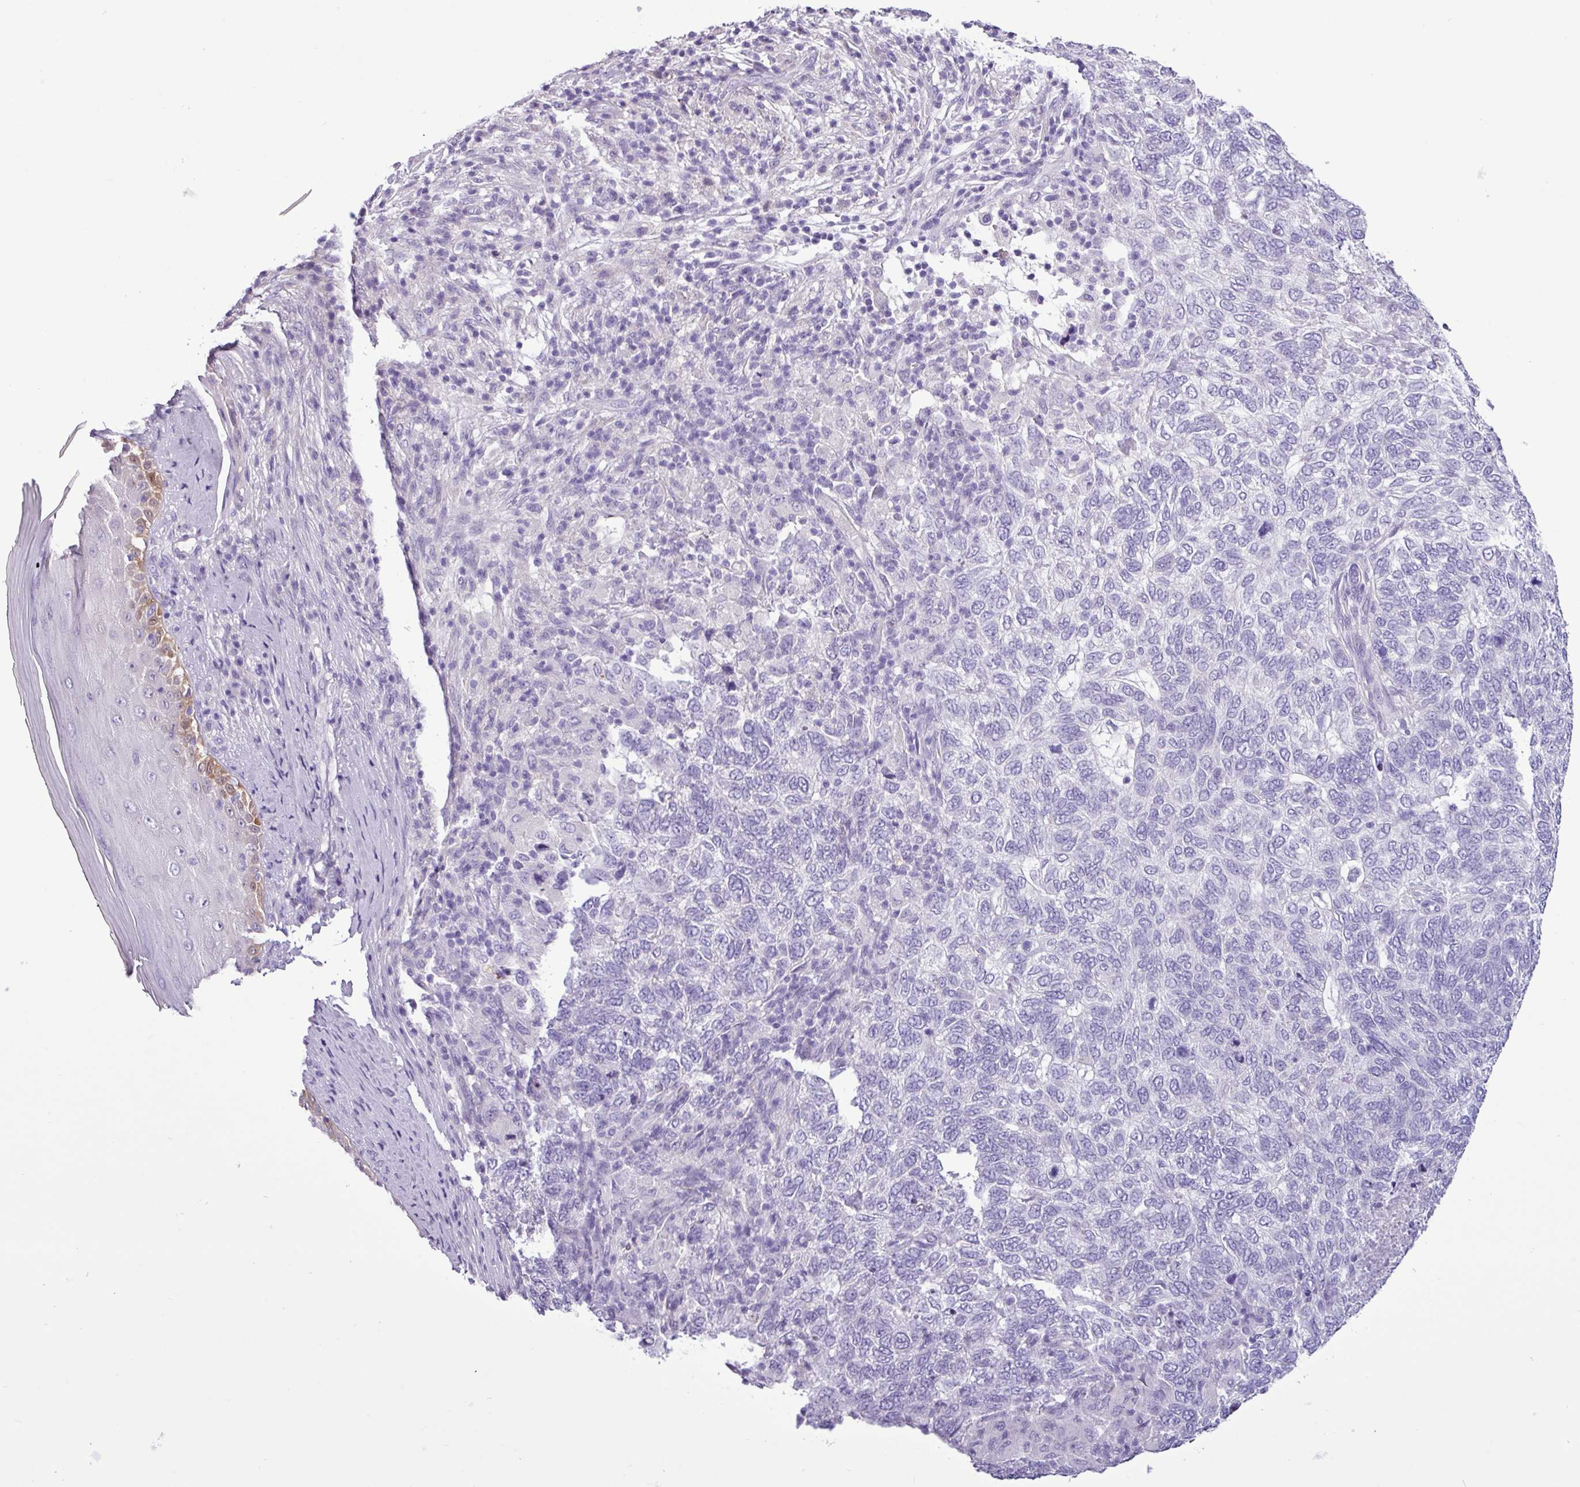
{"staining": {"intensity": "negative", "quantity": "none", "location": "none"}, "tissue": "skin cancer", "cell_type": "Tumor cells", "image_type": "cancer", "snomed": [{"axis": "morphology", "description": "Basal cell carcinoma"}, {"axis": "topography", "description": "Skin"}], "caption": "Skin basal cell carcinoma was stained to show a protein in brown. There is no significant expression in tumor cells.", "gene": "ALDH3A1", "patient": {"sex": "female", "age": 65}}